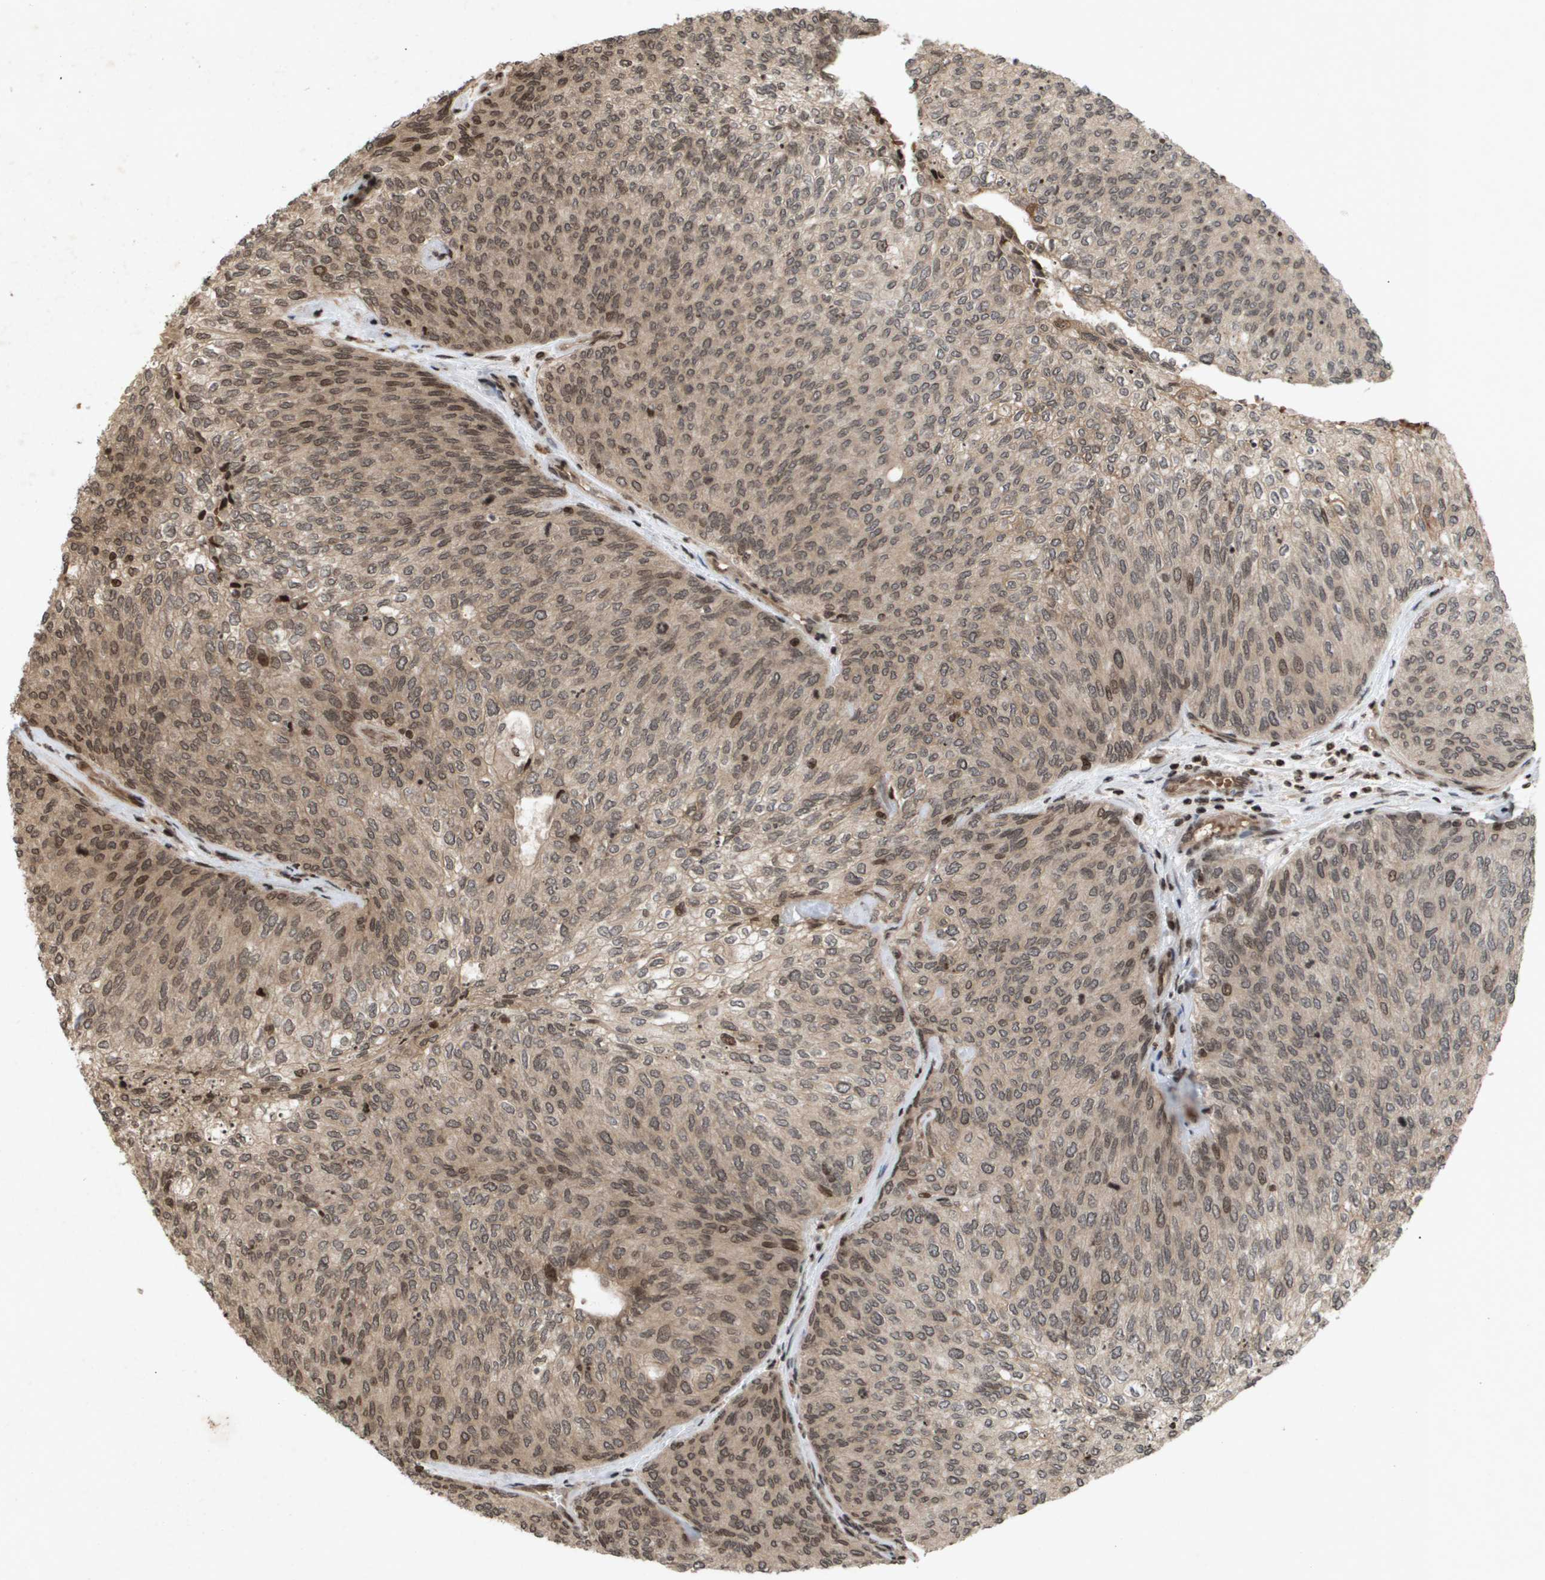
{"staining": {"intensity": "moderate", "quantity": ">75%", "location": "cytoplasmic/membranous"}, "tissue": "urothelial cancer", "cell_type": "Tumor cells", "image_type": "cancer", "snomed": [{"axis": "morphology", "description": "Urothelial carcinoma, Low grade"}, {"axis": "topography", "description": "Urinary bladder"}], "caption": "Immunohistochemistry micrograph of neoplastic tissue: low-grade urothelial carcinoma stained using immunohistochemistry shows medium levels of moderate protein expression localized specifically in the cytoplasmic/membranous of tumor cells, appearing as a cytoplasmic/membranous brown color.", "gene": "HSPA6", "patient": {"sex": "female", "age": 79}}